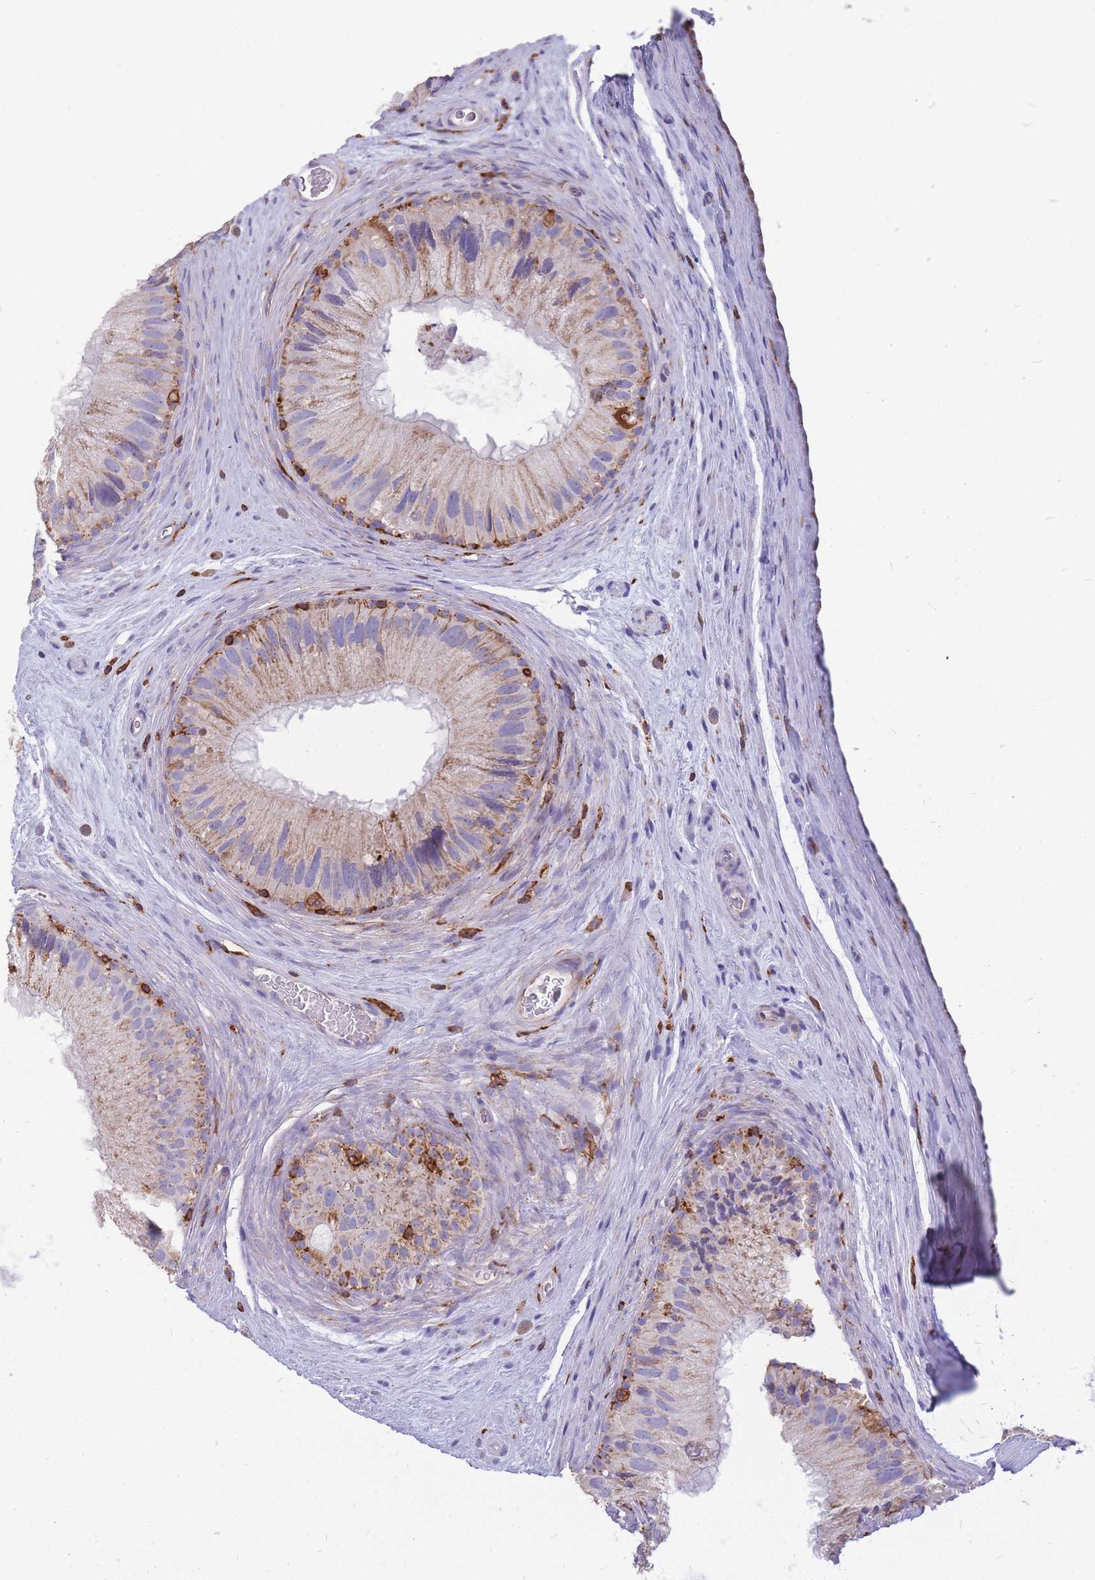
{"staining": {"intensity": "moderate", "quantity": "<25%", "location": "cytoplasmic/membranous"}, "tissue": "epididymis", "cell_type": "Glandular cells", "image_type": "normal", "snomed": [{"axis": "morphology", "description": "Normal tissue, NOS"}, {"axis": "topography", "description": "Epididymis"}], "caption": "A low amount of moderate cytoplasmic/membranous expression is identified in about <25% of glandular cells in unremarkable epididymis.", "gene": "MRPL54", "patient": {"sex": "male", "age": 50}}